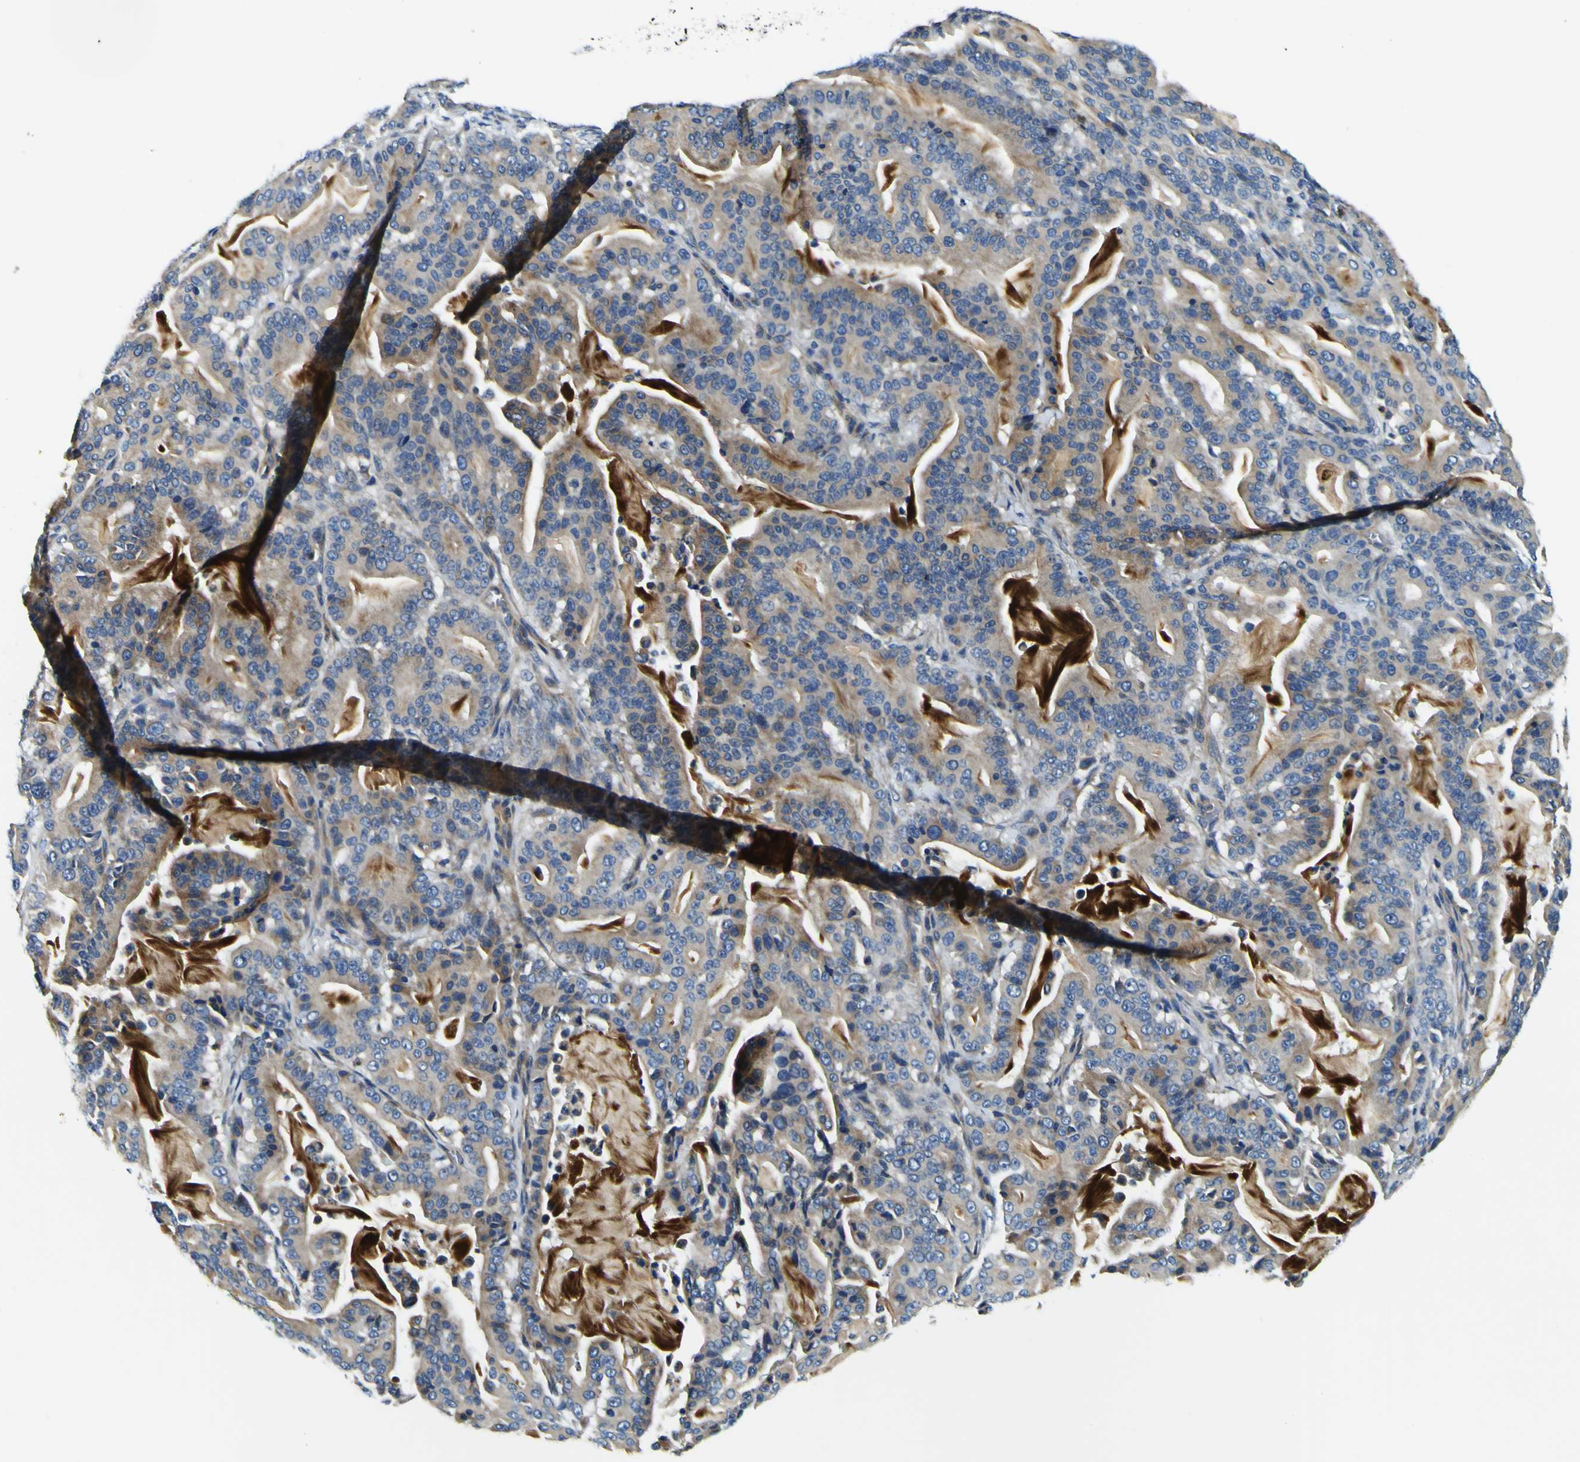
{"staining": {"intensity": "moderate", "quantity": ">75%", "location": "cytoplasmic/membranous"}, "tissue": "pancreatic cancer", "cell_type": "Tumor cells", "image_type": "cancer", "snomed": [{"axis": "morphology", "description": "Adenocarcinoma, NOS"}, {"axis": "topography", "description": "Pancreas"}], "caption": "Immunohistochemistry (IHC) micrograph of pancreatic adenocarcinoma stained for a protein (brown), which displays medium levels of moderate cytoplasmic/membranous expression in approximately >75% of tumor cells.", "gene": "CLSTN1", "patient": {"sex": "male", "age": 63}}